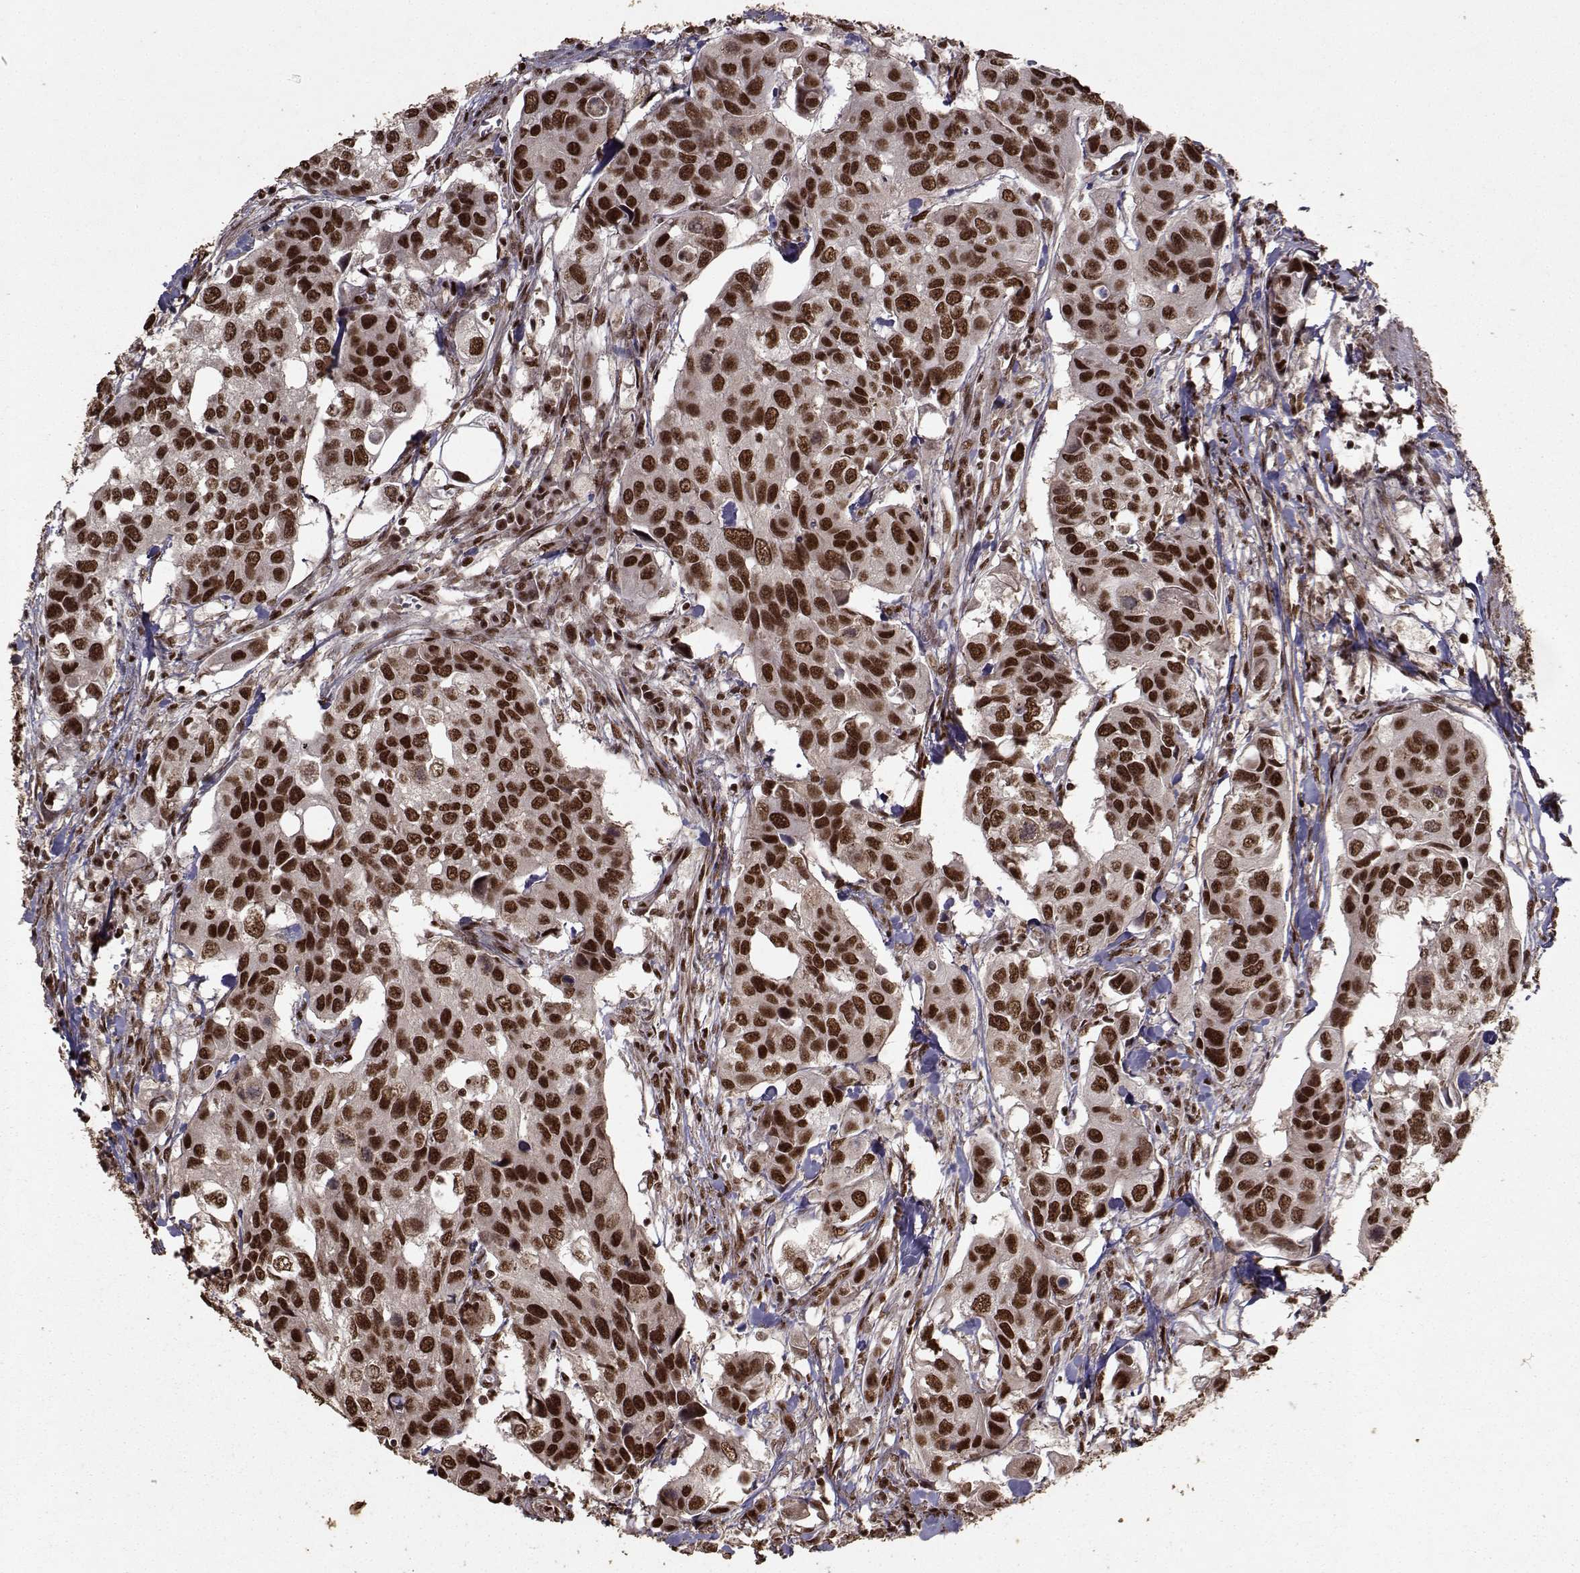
{"staining": {"intensity": "strong", "quantity": ">75%", "location": "nuclear"}, "tissue": "urothelial cancer", "cell_type": "Tumor cells", "image_type": "cancer", "snomed": [{"axis": "morphology", "description": "Urothelial carcinoma, High grade"}, {"axis": "topography", "description": "Urinary bladder"}], "caption": "This photomicrograph demonstrates urothelial cancer stained with immunohistochemistry (IHC) to label a protein in brown. The nuclear of tumor cells show strong positivity for the protein. Nuclei are counter-stained blue.", "gene": "SF1", "patient": {"sex": "male", "age": 60}}